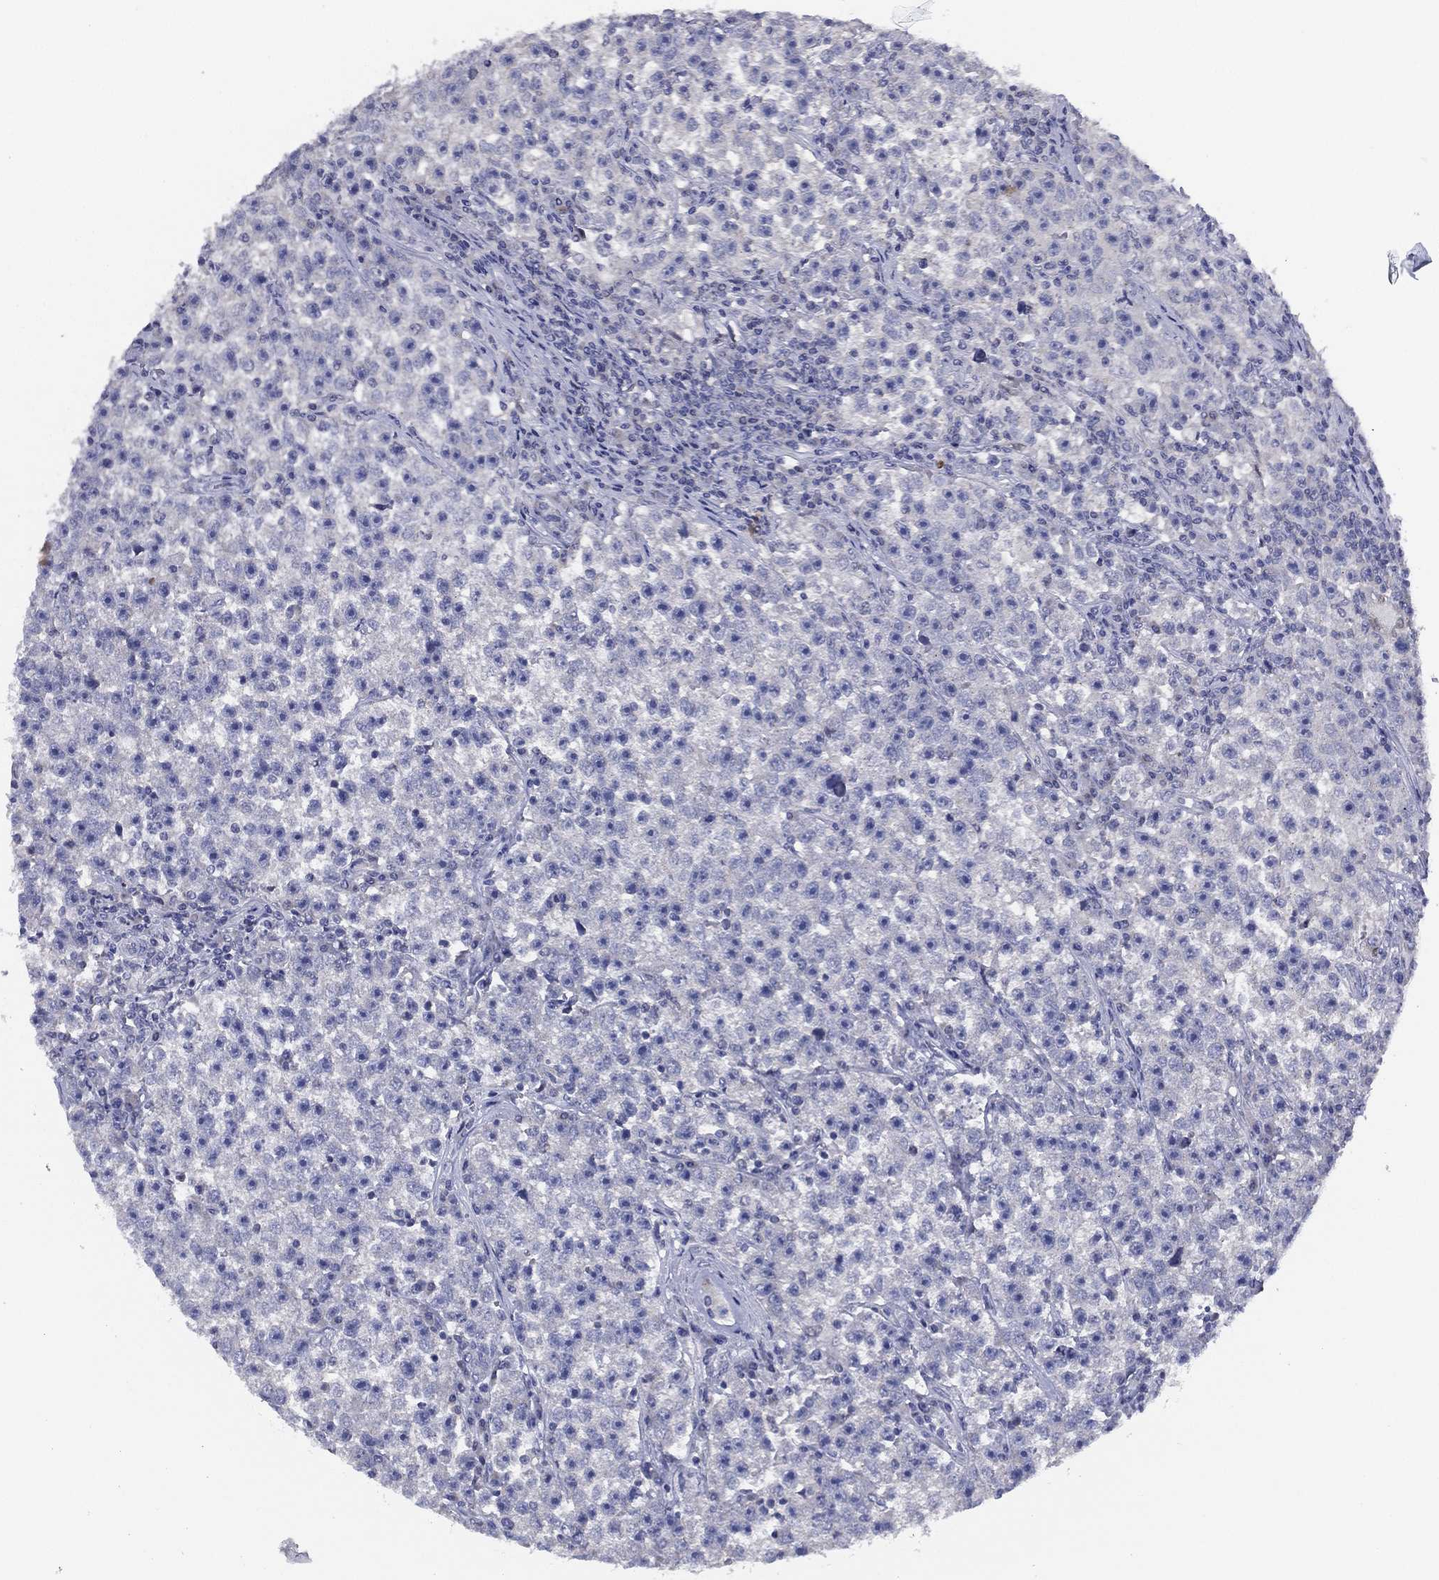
{"staining": {"intensity": "negative", "quantity": "none", "location": "none"}, "tissue": "testis cancer", "cell_type": "Tumor cells", "image_type": "cancer", "snomed": [{"axis": "morphology", "description": "Seminoma, NOS"}, {"axis": "topography", "description": "Testis"}], "caption": "High power microscopy micrograph of an immunohistochemistry micrograph of testis seminoma, revealing no significant expression in tumor cells.", "gene": "SLC13A4", "patient": {"sex": "male", "age": 22}}